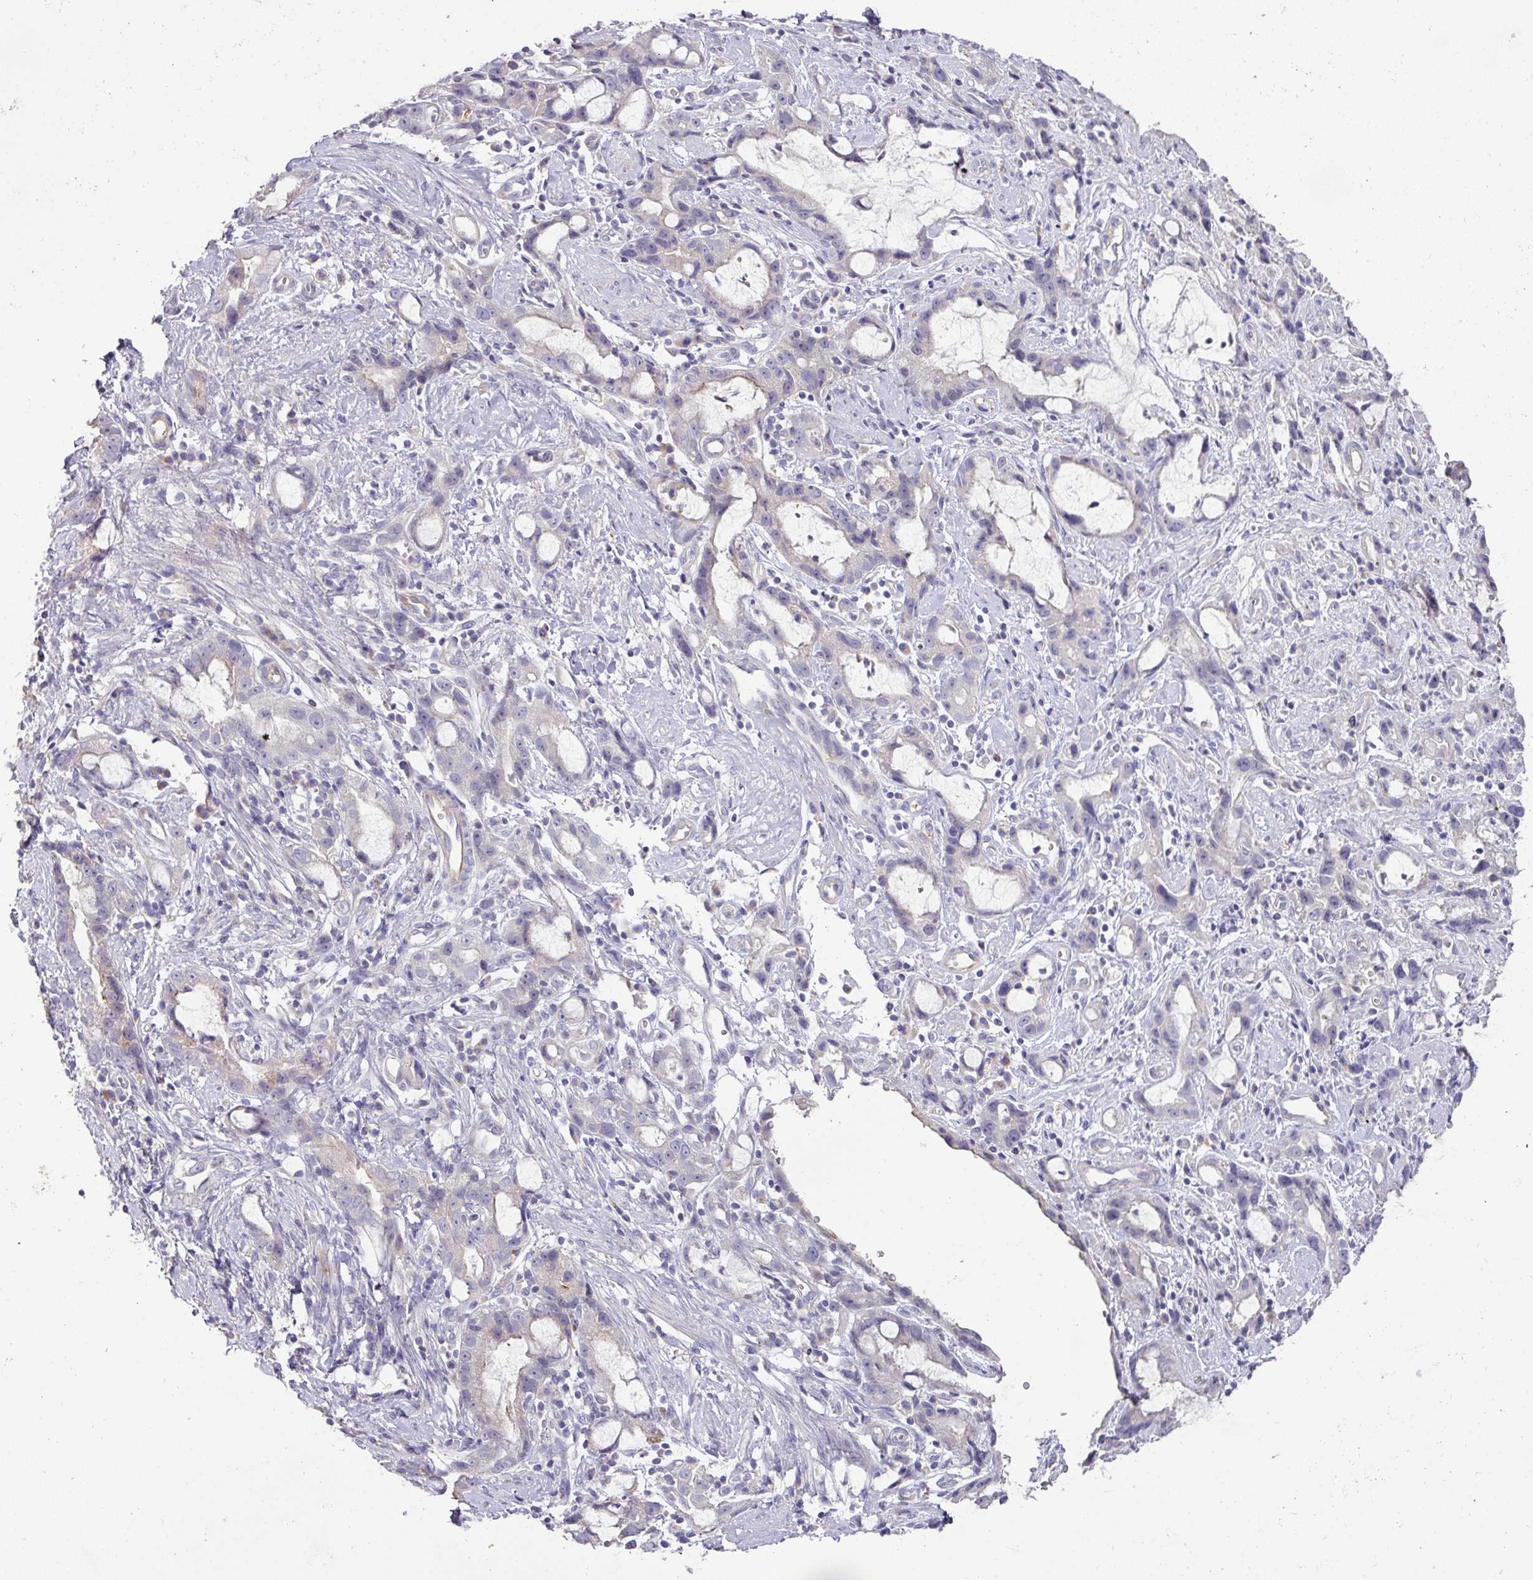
{"staining": {"intensity": "negative", "quantity": "none", "location": "none"}, "tissue": "stomach cancer", "cell_type": "Tumor cells", "image_type": "cancer", "snomed": [{"axis": "morphology", "description": "Adenocarcinoma, NOS"}, {"axis": "topography", "description": "Stomach"}], "caption": "This is a micrograph of immunohistochemistry (IHC) staining of stomach cancer (adenocarcinoma), which shows no positivity in tumor cells.", "gene": "HOXC13", "patient": {"sex": "male", "age": 55}}